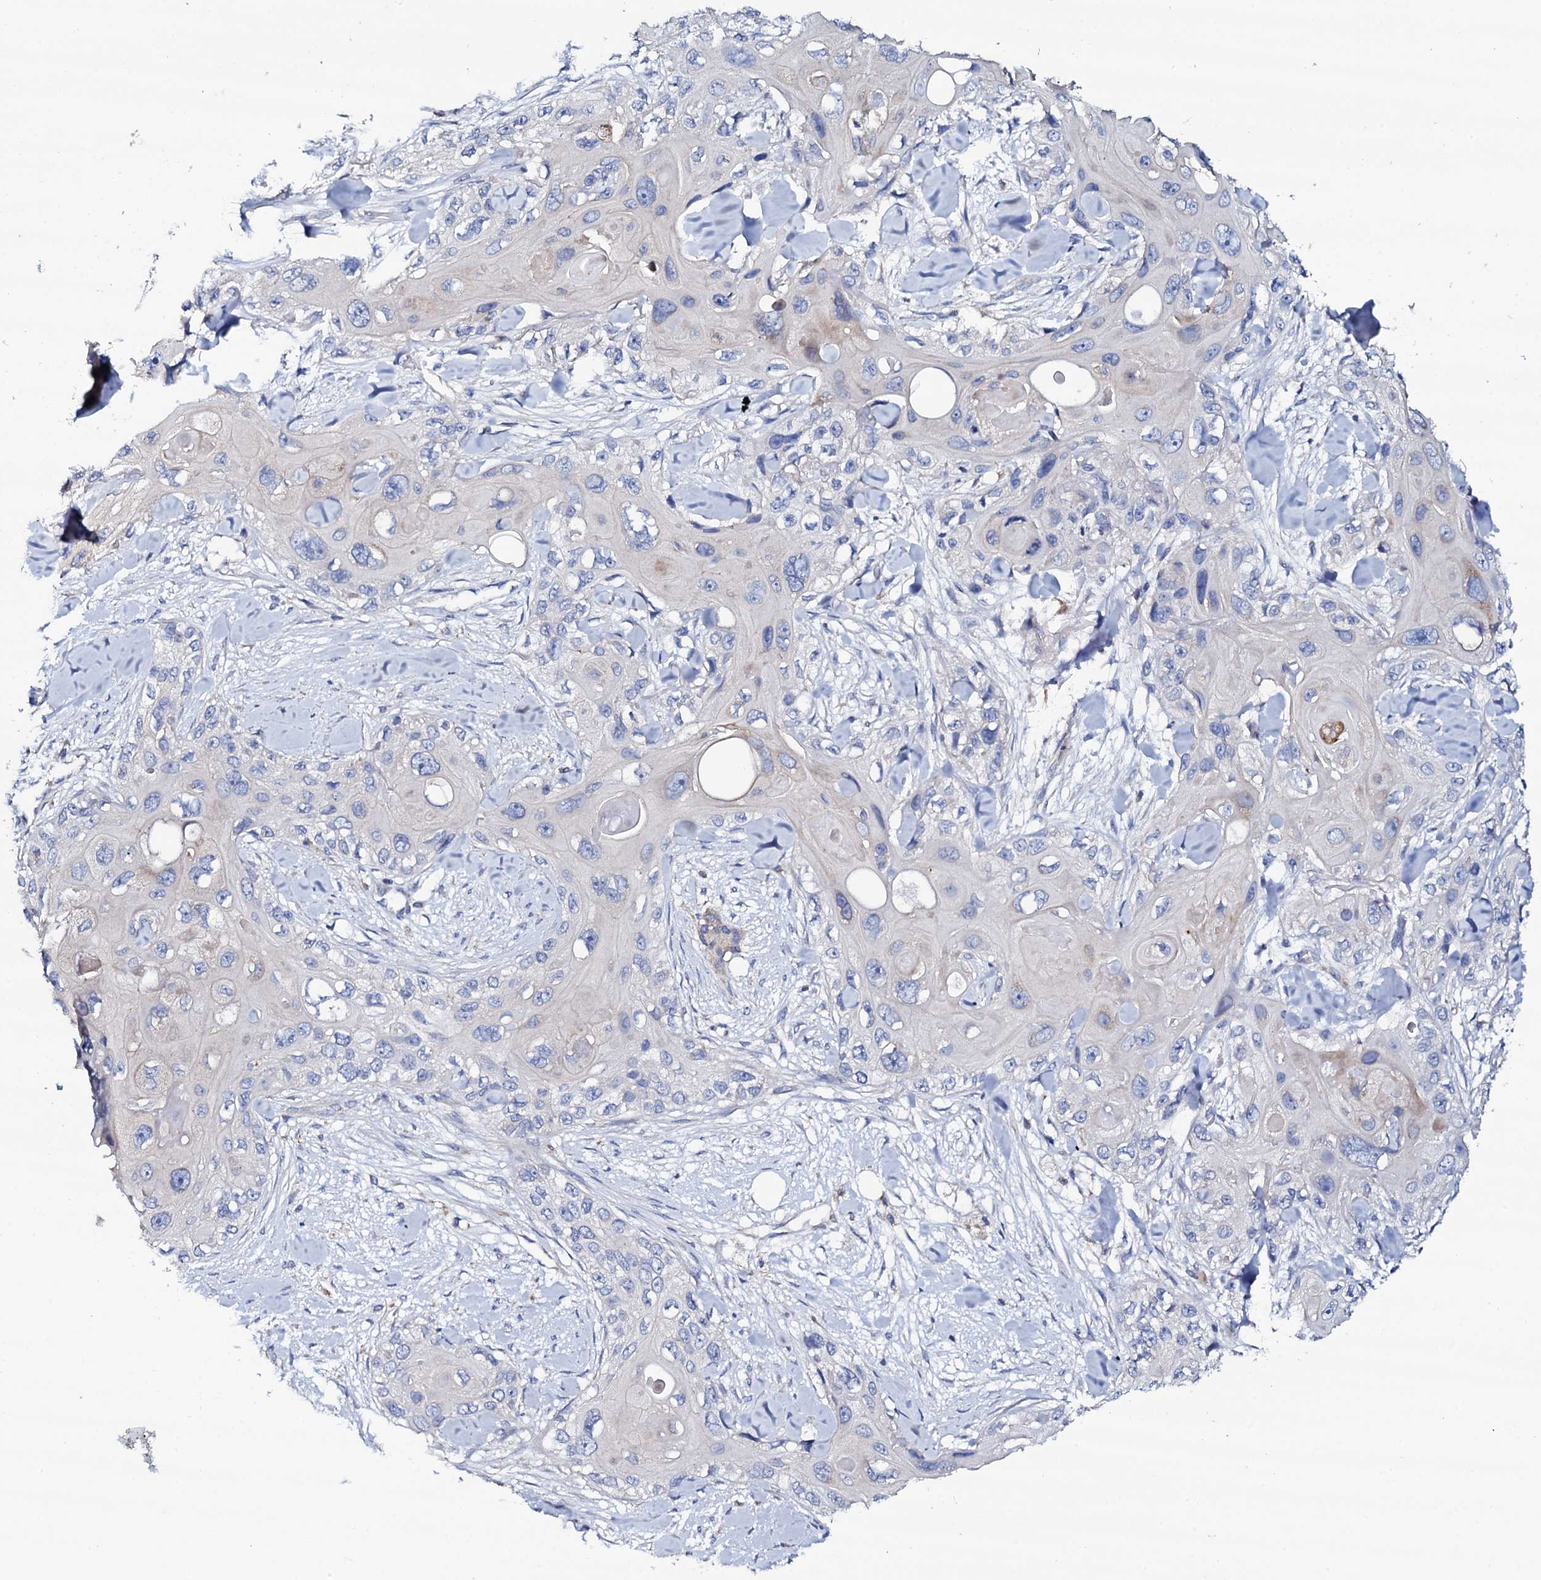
{"staining": {"intensity": "negative", "quantity": "none", "location": "none"}, "tissue": "skin cancer", "cell_type": "Tumor cells", "image_type": "cancer", "snomed": [{"axis": "morphology", "description": "Normal tissue, NOS"}, {"axis": "morphology", "description": "Squamous cell carcinoma, NOS"}, {"axis": "topography", "description": "Skin"}], "caption": "Squamous cell carcinoma (skin) stained for a protein using IHC demonstrates no positivity tumor cells.", "gene": "TCAF2", "patient": {"sex": "male", "age": 72}}